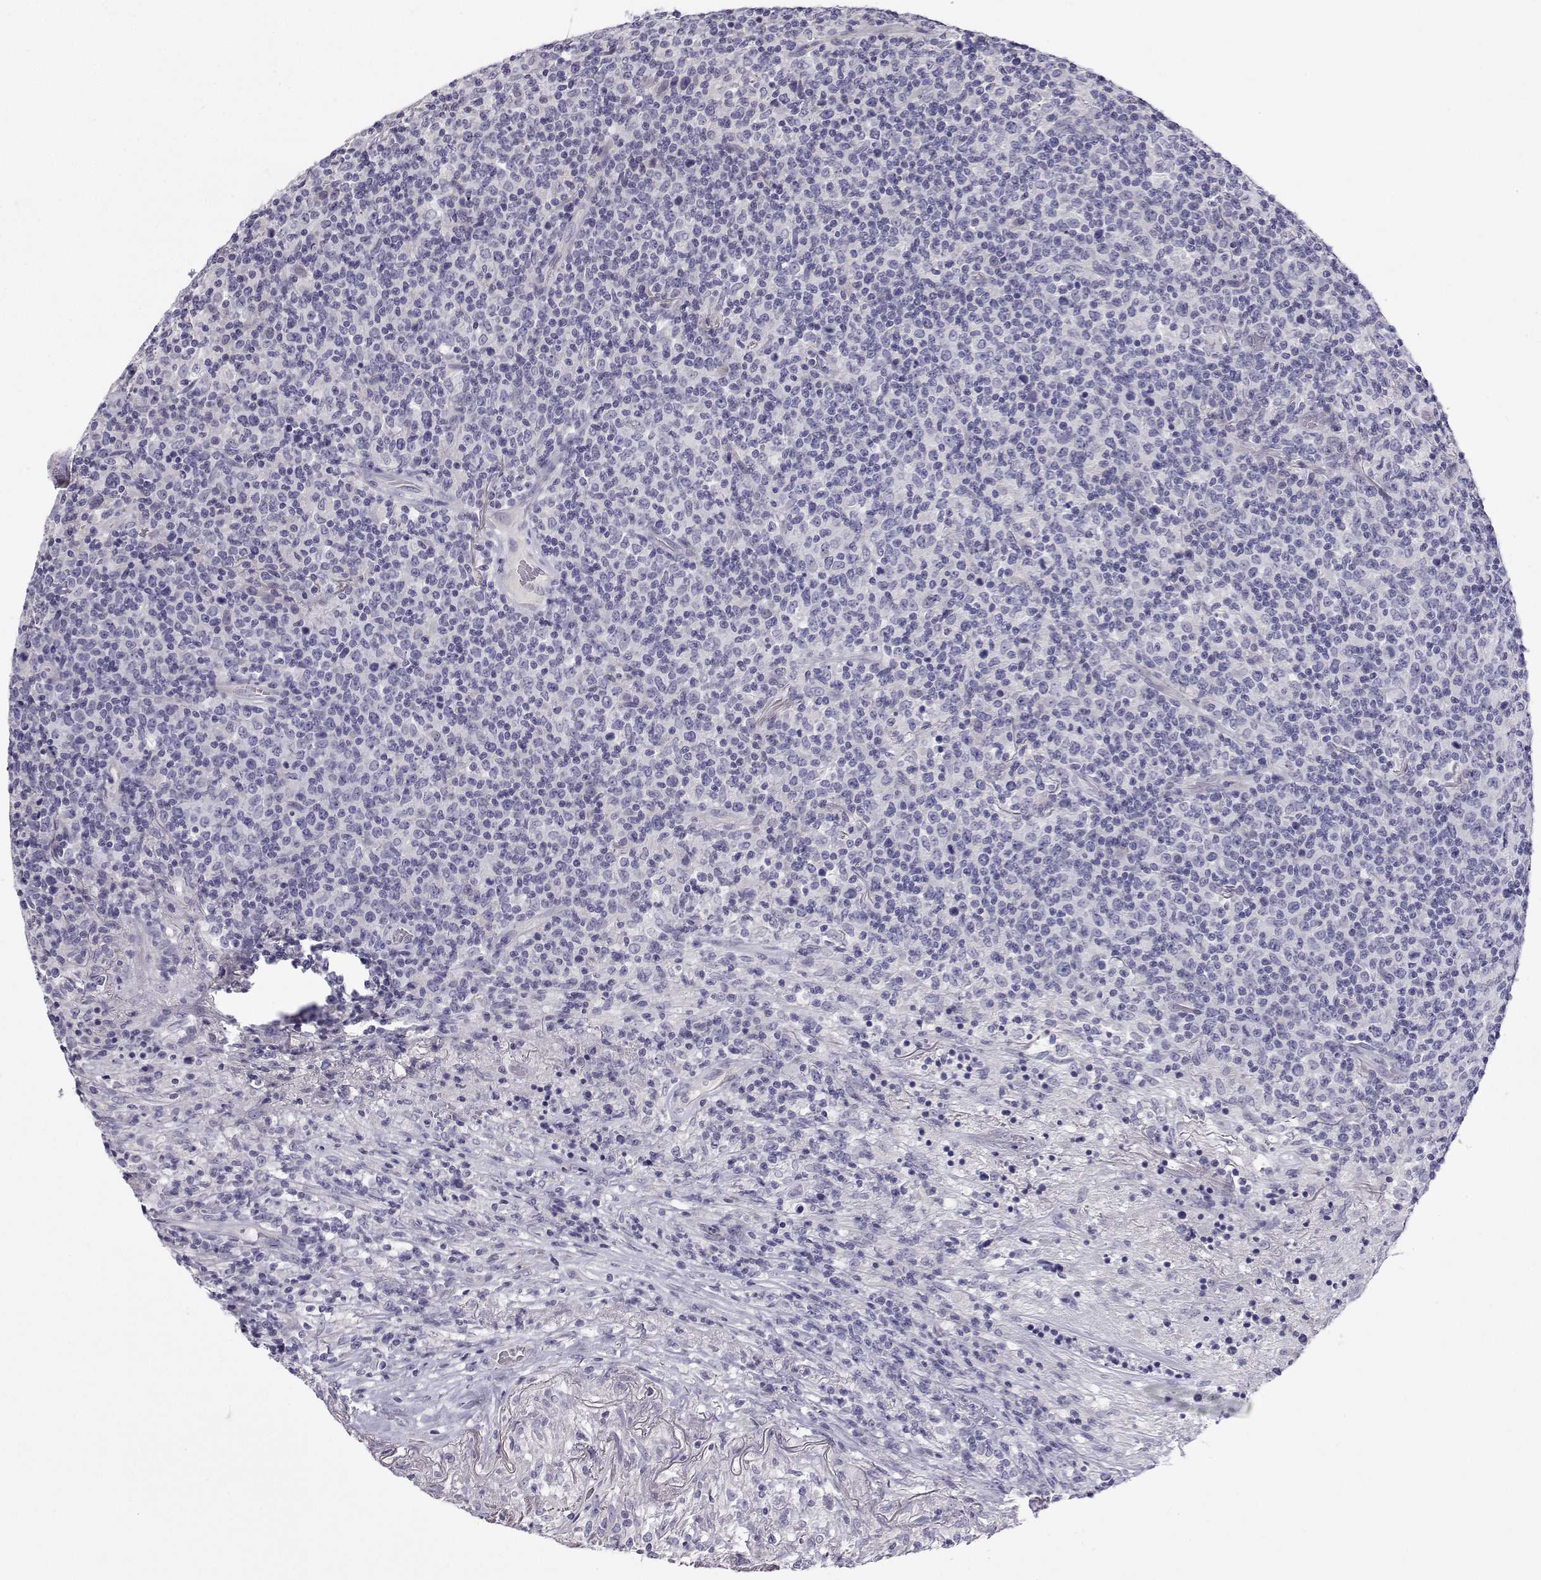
{"staining": {"intensity": "negative", "quantity": "none", "location": "none"}, "tissue": "lymphoma", "cell_type": "Tumor cells", "image_type": "cancer", "snomed": [{"axis": "morphology", "description": "Malignant lymphoma, non-Hodgkin's type, High grade"}, {"axis": "topography", "description": "Lung"}], "caption": "This is an IHC histopathology image of human high-grade malignant lymphoma, non-Hodgkin's type. There is no positivity in tumor cells.", "gene": "ANKRD65", "patient": {"sex": "male", "age": 79}}